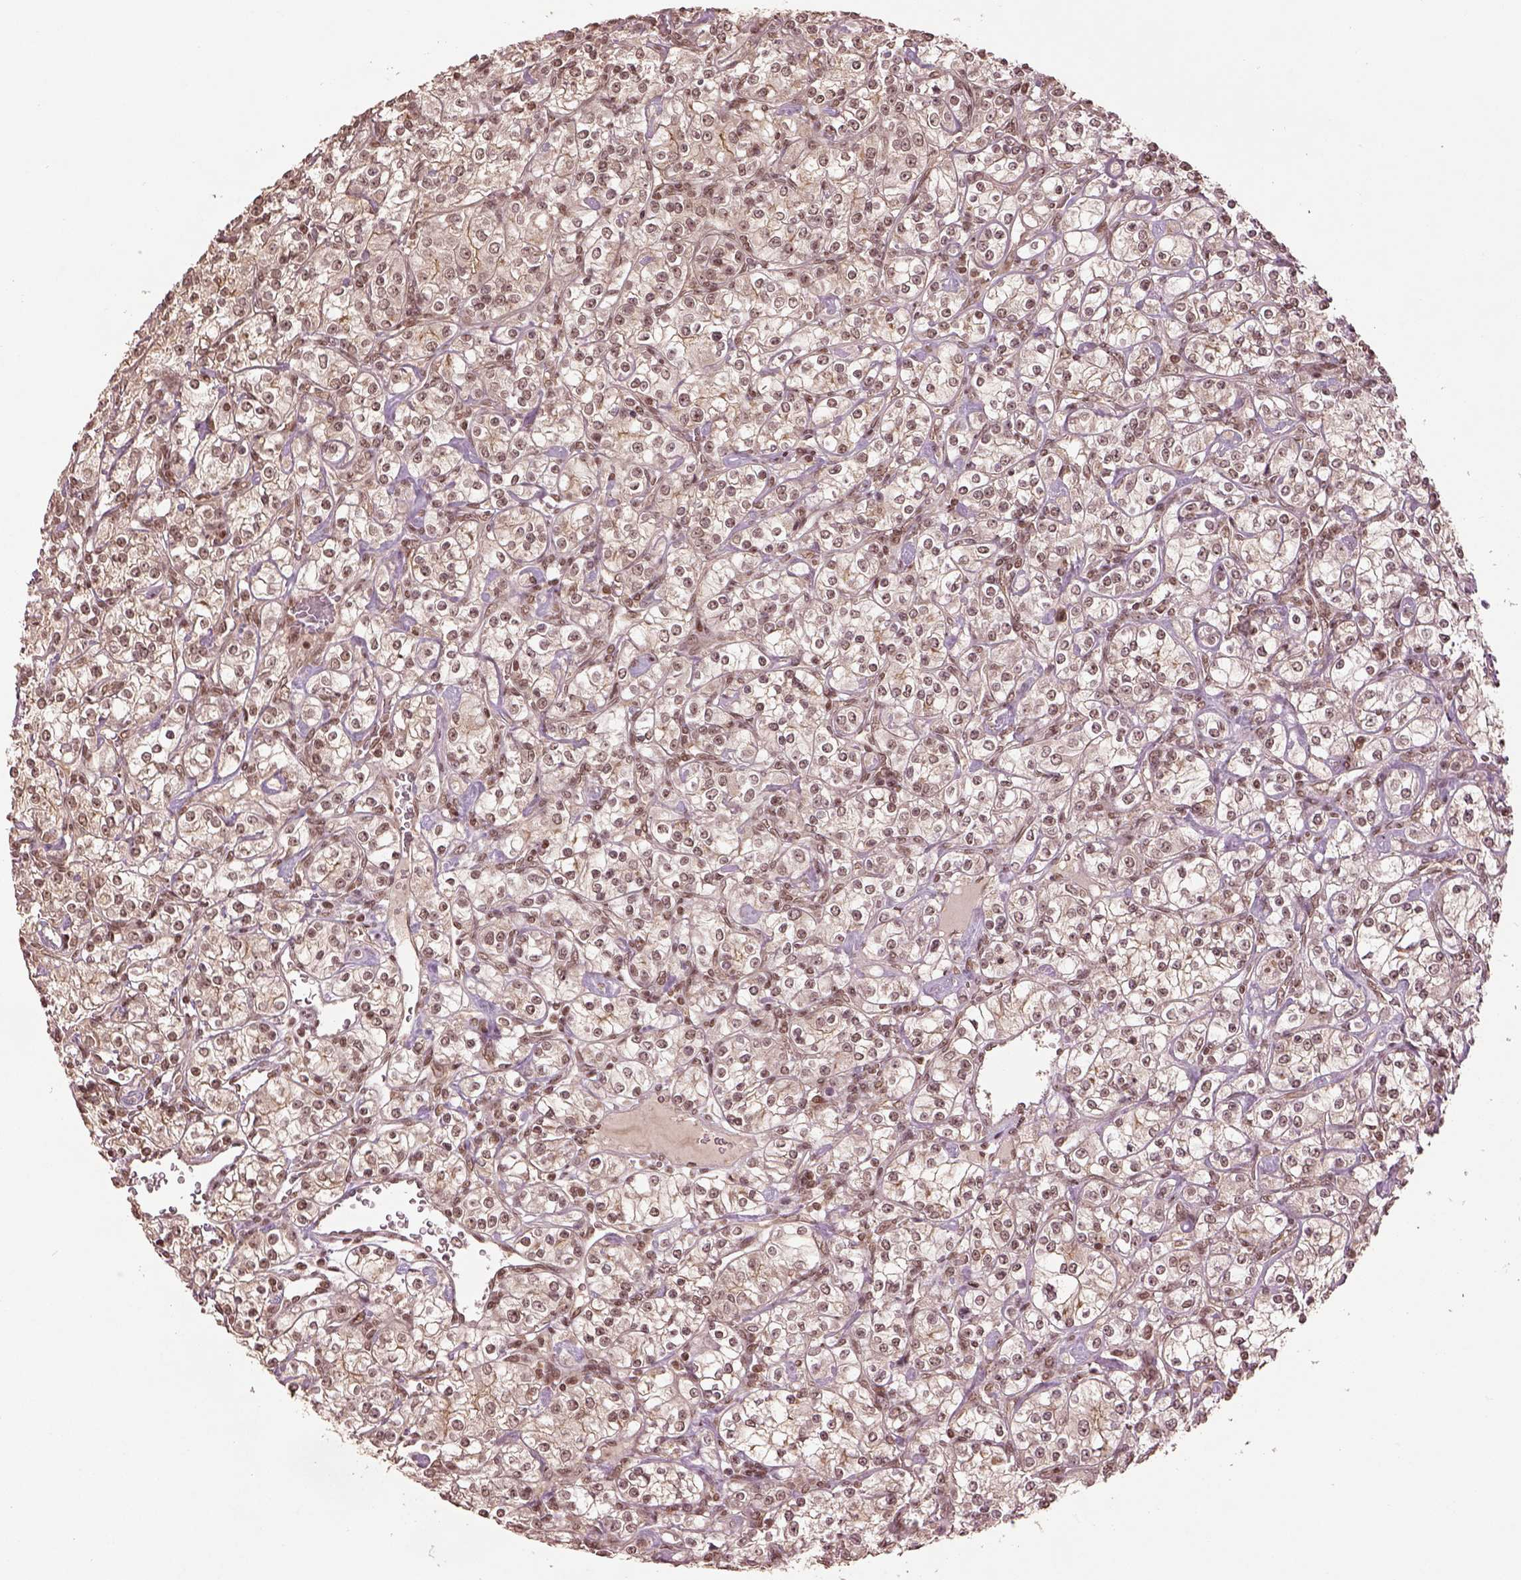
{"staining": {"intensity": "moderate", "quantity": ">75%", "location": "nuclear"}, "tissue": "renal cancer", "cell_type": "Tumor cells", "image_type": "cancer", "snomed": [{"axis": "morphology", "description": "Adenocarcinoma, NOS"}, {"axis": "topography", "description": "Kidney"}], "caption": "IHC photomicrograph of human renal adenocarcinoma stained for a protein (brown), which reveals medium levels of moderate nuclear expression in about >75% of tumor cells.", "gene": "BRD9", "patient": {"sex": "male", "age": 77}}